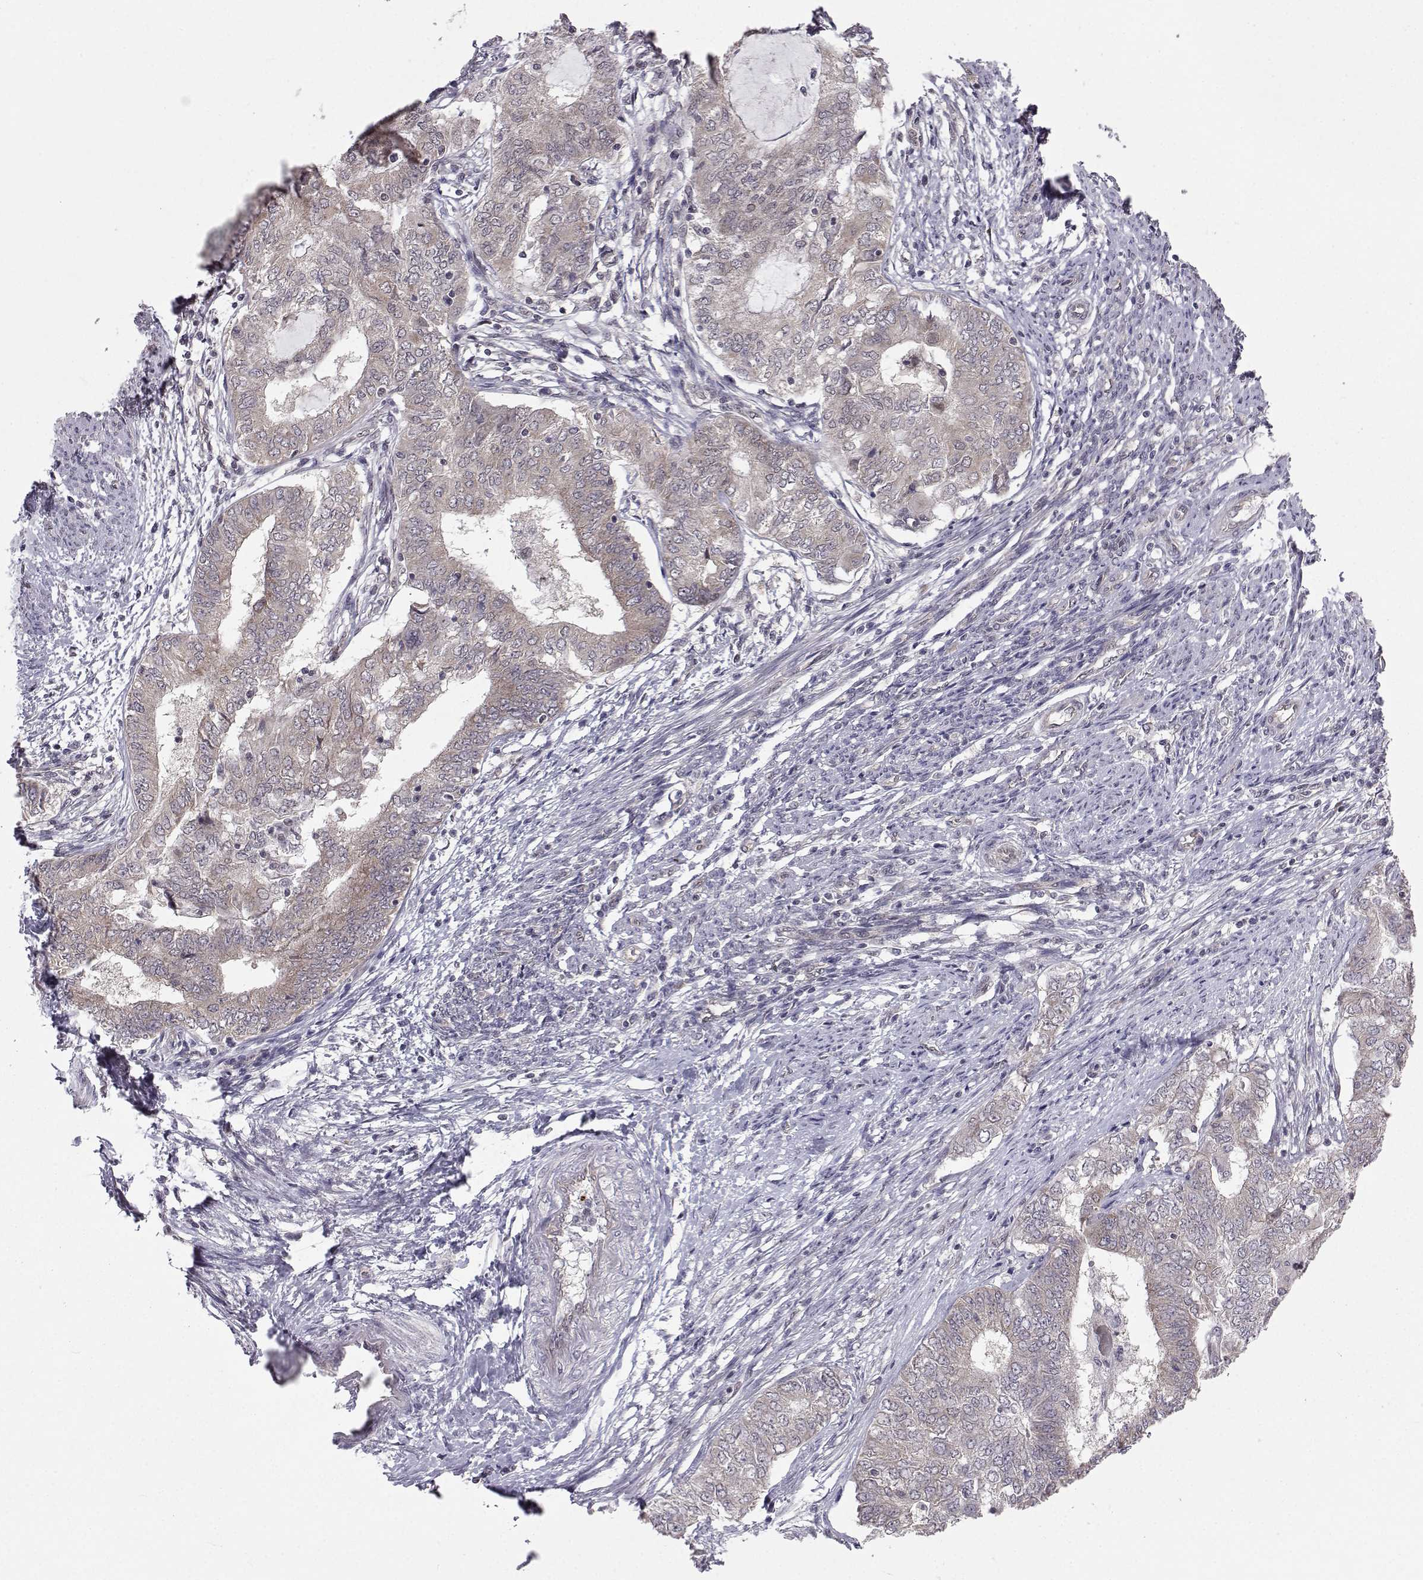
{"staining": {"intensity": "weak", "quantity": "25%-75%", "location": "cytoplasmic/membranous"}, "tissue": "endometrial cancer", "cell_type": "Tumor cells", "image_type": "cancer", "snomed": [{"axis": "morphology", "description": "Adenocarcinoma, NOS"}, {"axis": "topography", "description": "Endometrium"}], "caption": "Endometrial cancer (adenocarcinoma) was stained to show a protein in brown. There is low levels of weak cytoplasmic/membranous positivity in about 25%-75% of tumor cells.", "gene": "PKN2", "patient": {"sex": "female", "age": 62}}